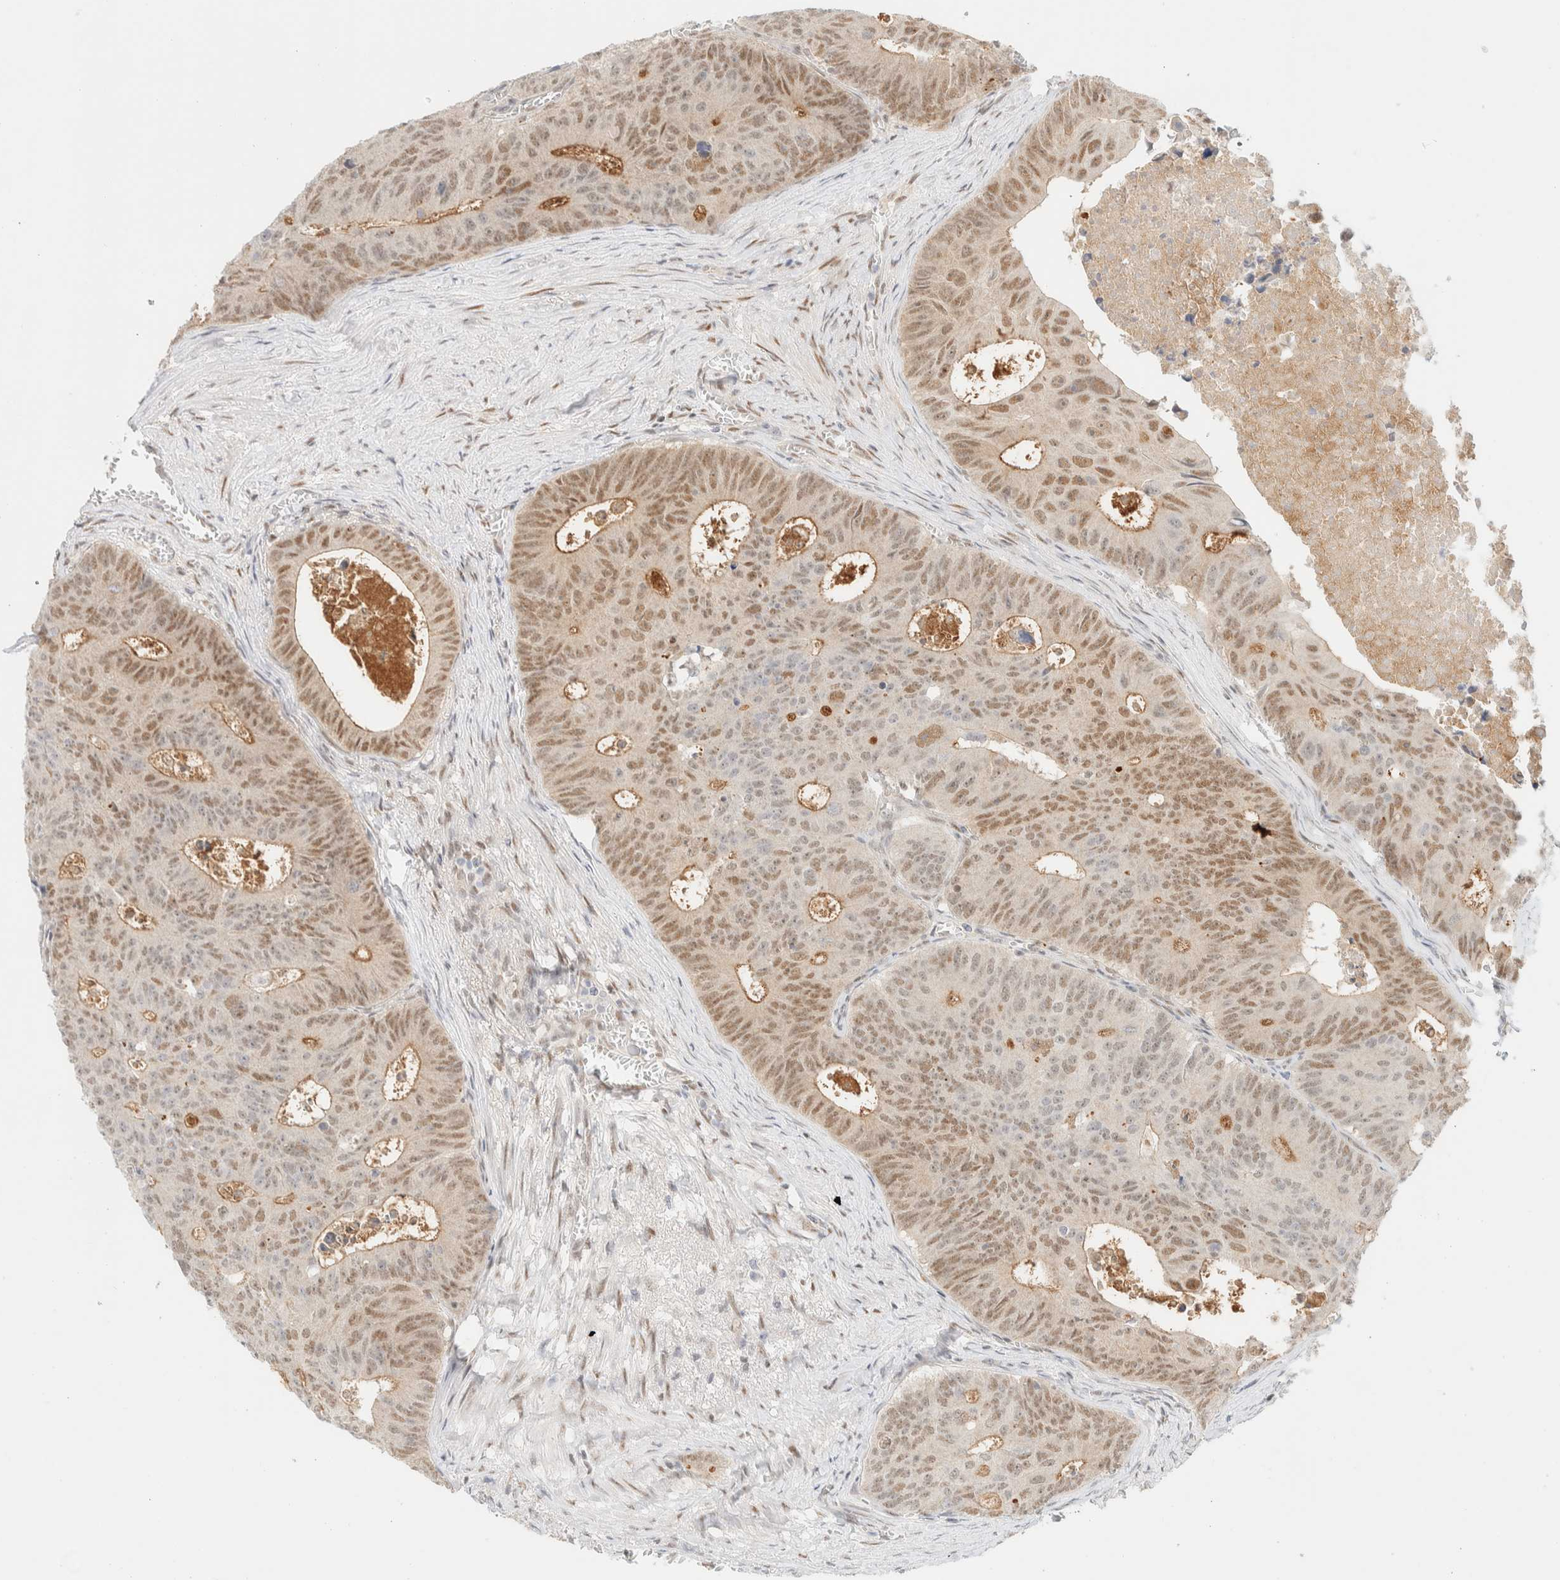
{"staining": {"intensity": "moderate", "quantity": ">75%", "location": "nuclear"}, "tissue": "colorectal cancer", "cell_type": "Tumor cells", "image_type": "cancer", "snomed": [{"axis": "morphology", "description": "Adenocarcinoma, NOS"}, {"axis": "topography", "description": "Colon"}], "caption": "Colorectal cancer (adenocarcinoma) stained with immunohistochemistry reveals moderate nuclear staining in about >75% of tumor cells. (IHC, brightfield microscopy, high magnification).", "gene": "PYGO2", "patient": {"sex": "male", "age": 87}}